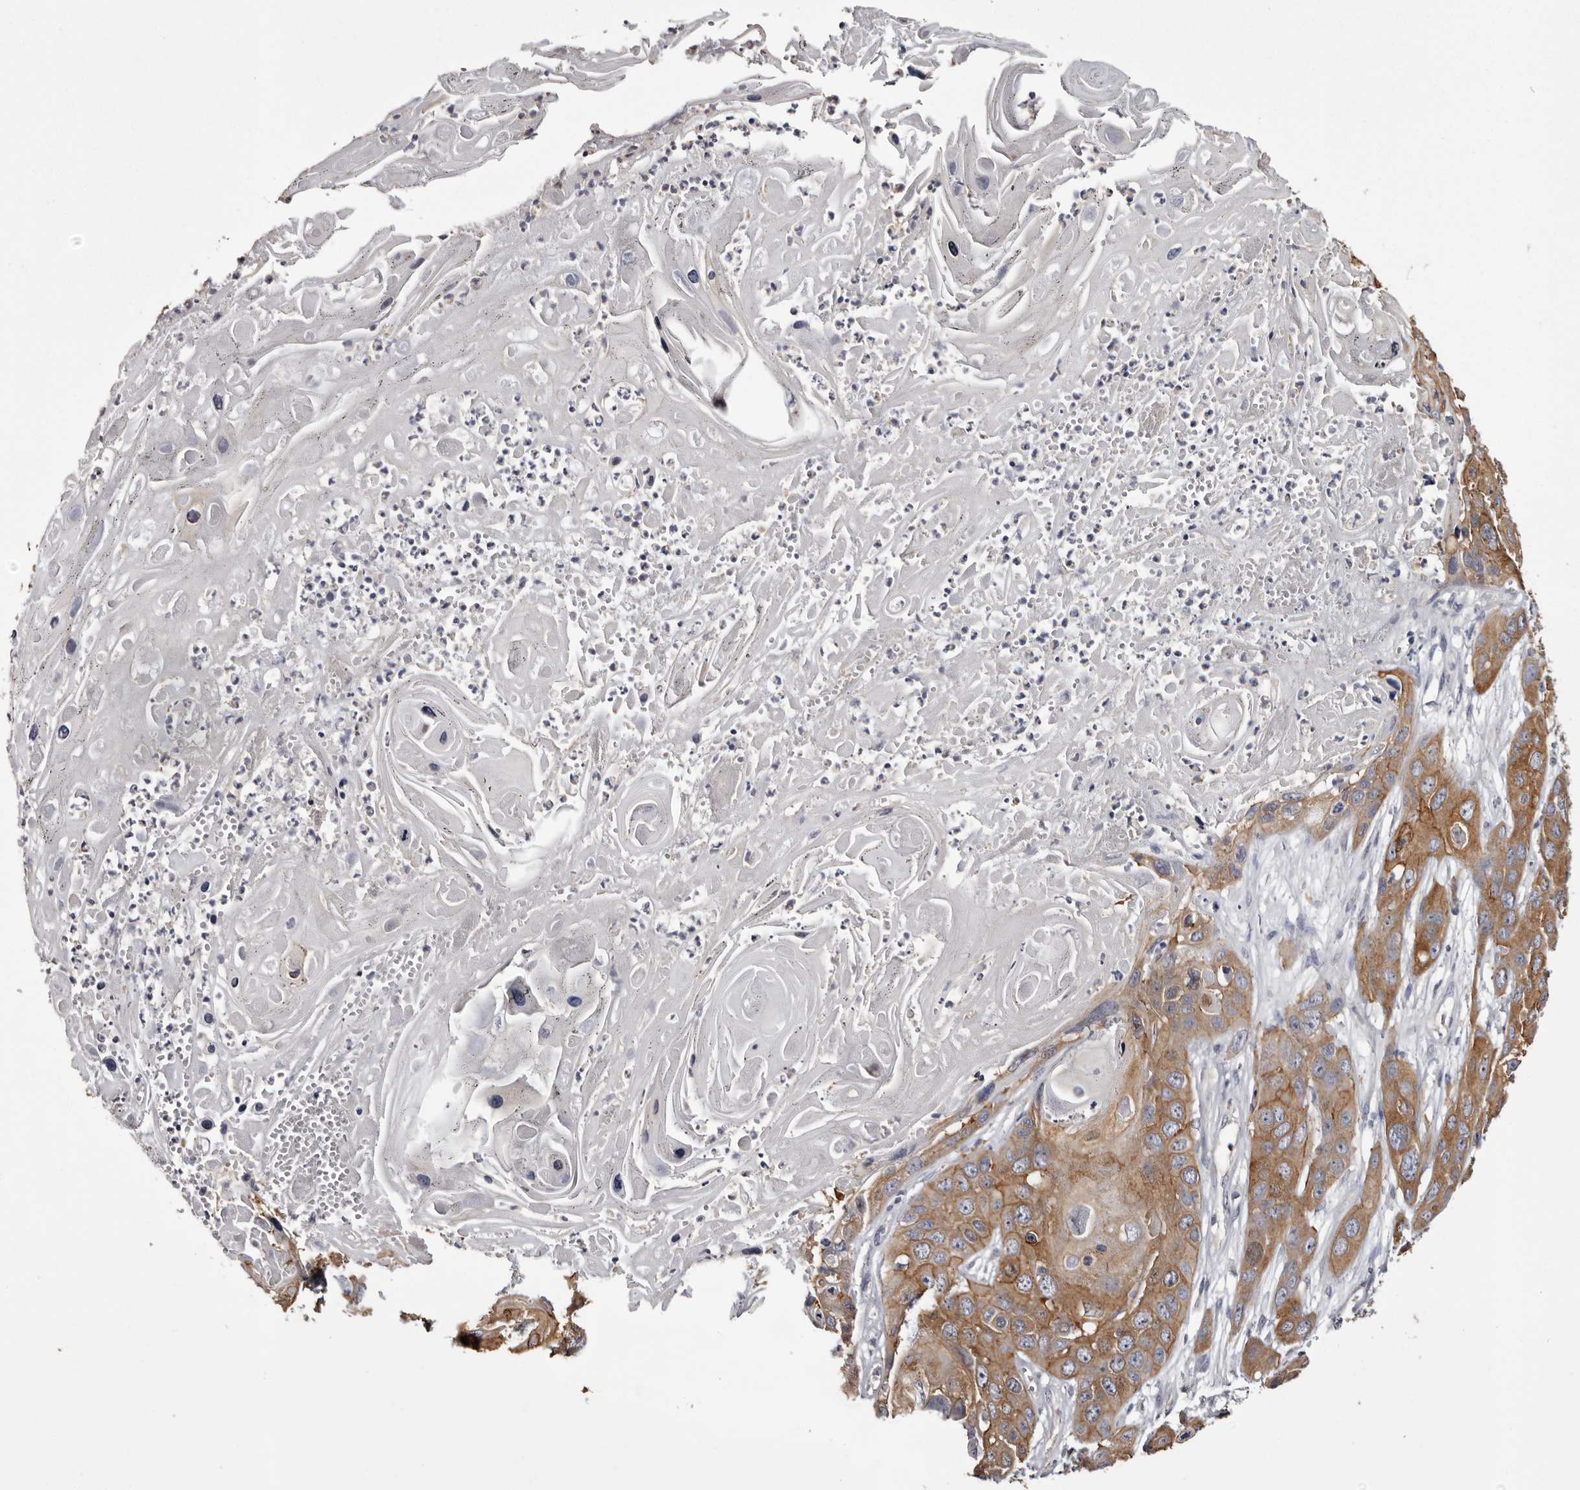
{"staining": {"intensity": "moderate", "quantity": ">75%", "location": "cytoplasmic/membranous"}, "tissue": "skin cancer", "cell_type": "Tumor cells", "image_type": "cancer", "snomed": [{"axis": "morphology", "description": "Squamous cell carcinoma, NOS"}, {"axis": "topography", "description": "Skin"}], "caption": "IHC staining of squamous cell carcinoma (skin), which exhibits medium levels of moderate cytoplasmic/membranous positivity in approximately >75% of tumor cells indicating moderate cytoplasmic/membranous protein staining. The staining was performed using DAB (brown) for protein detection and nuclei were counterstained in hematoxylin (blue).", "gene": "LAD1", "patient": {"sex": "male", "age": 55}}